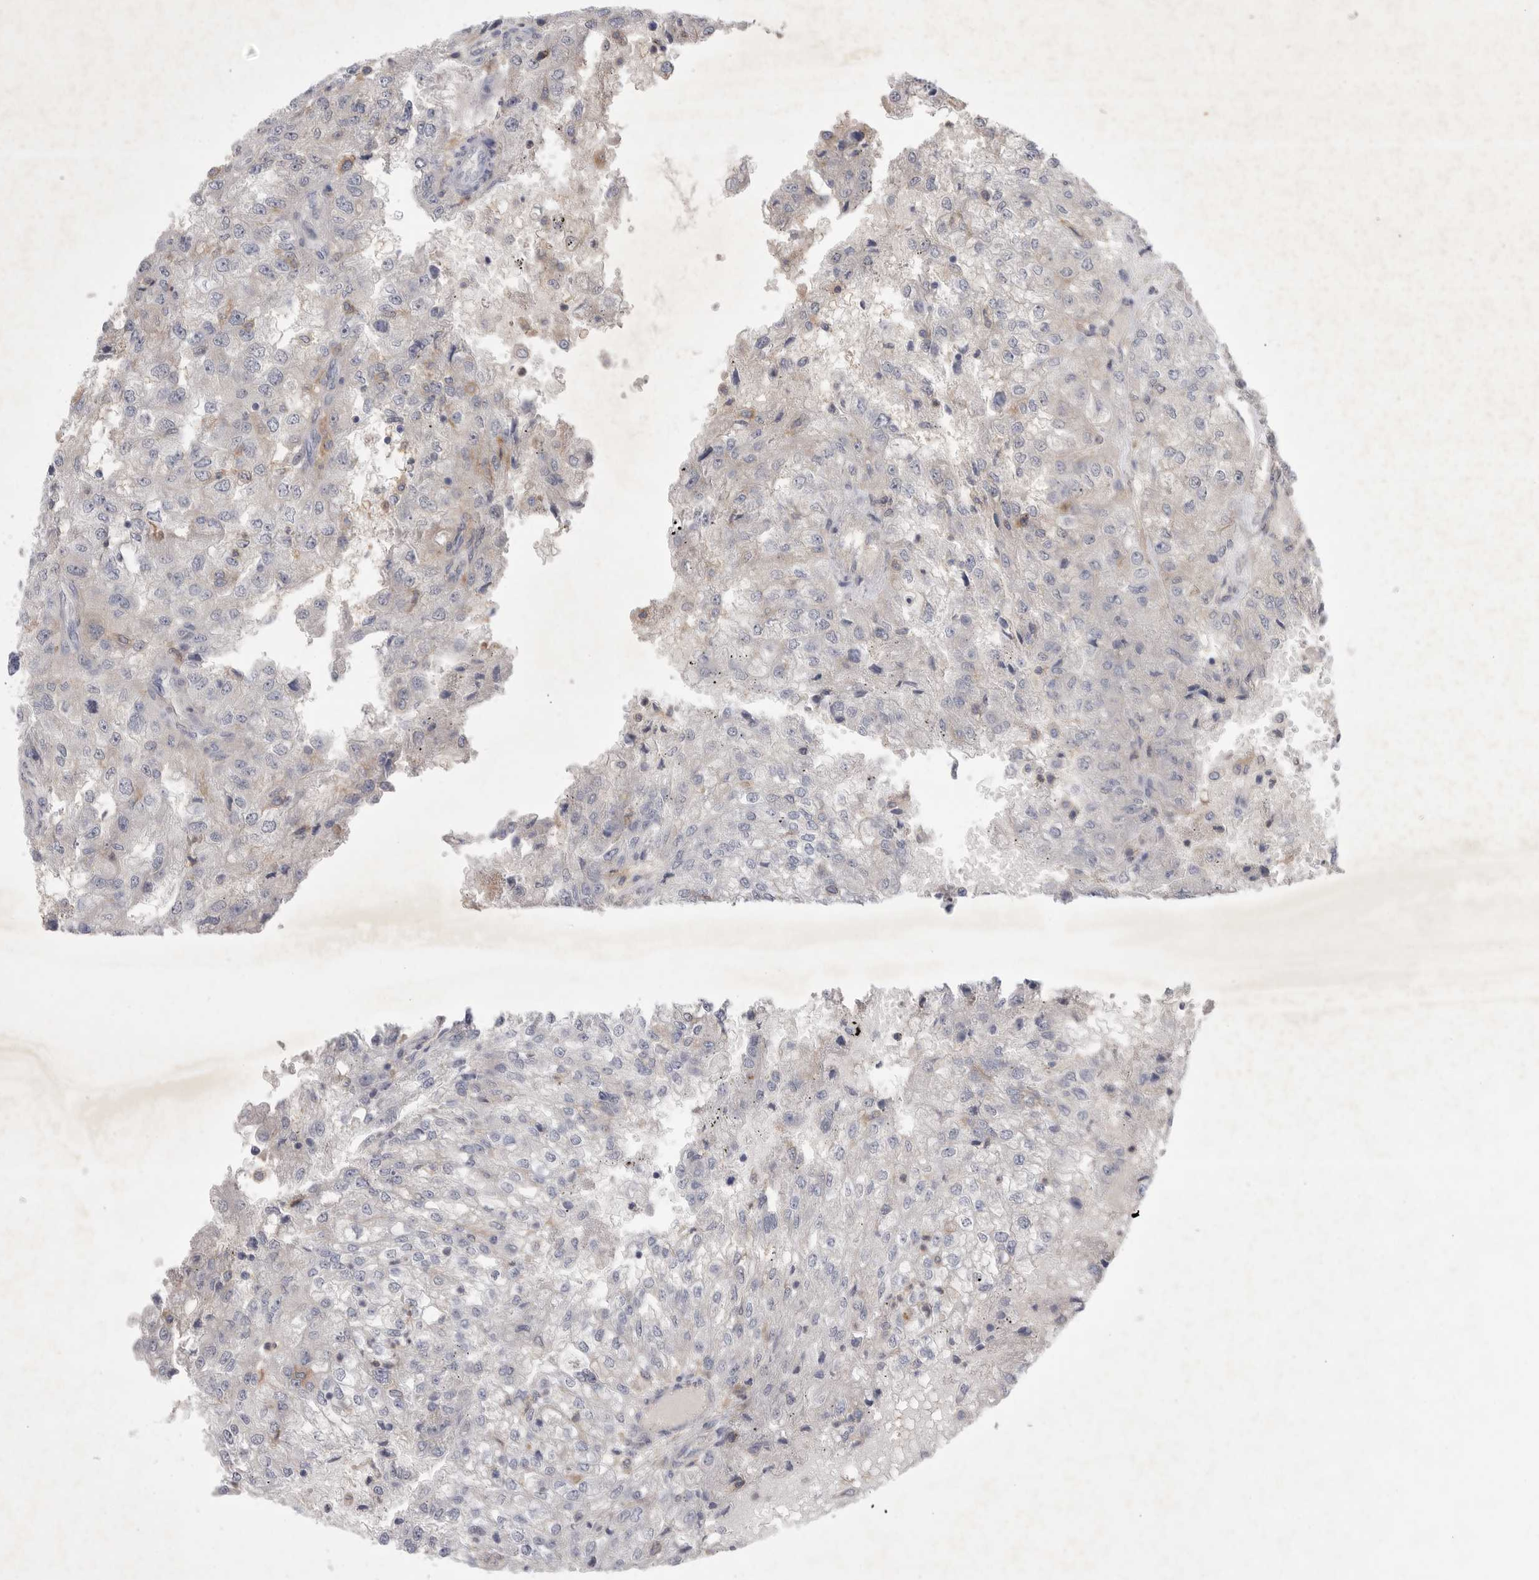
{"staining": {"intensity": "negative", "quantity": "none", "location": "none"}, "tissue": "renal cancer", "cell_type": "Tumor cells", "image_type": "cancer", "snomed": [{"axis": "morphology", "description": "Adenocarcinoma, NOS"}, {"axis": "topography", "description": "Kidney"}], "caption": "Renal cancer stained for a protein using immunohistochemistry shows no positivity tumor cells.", "gene": "SIGLEC10", "patient": {"sex": "female", "age": 54}}